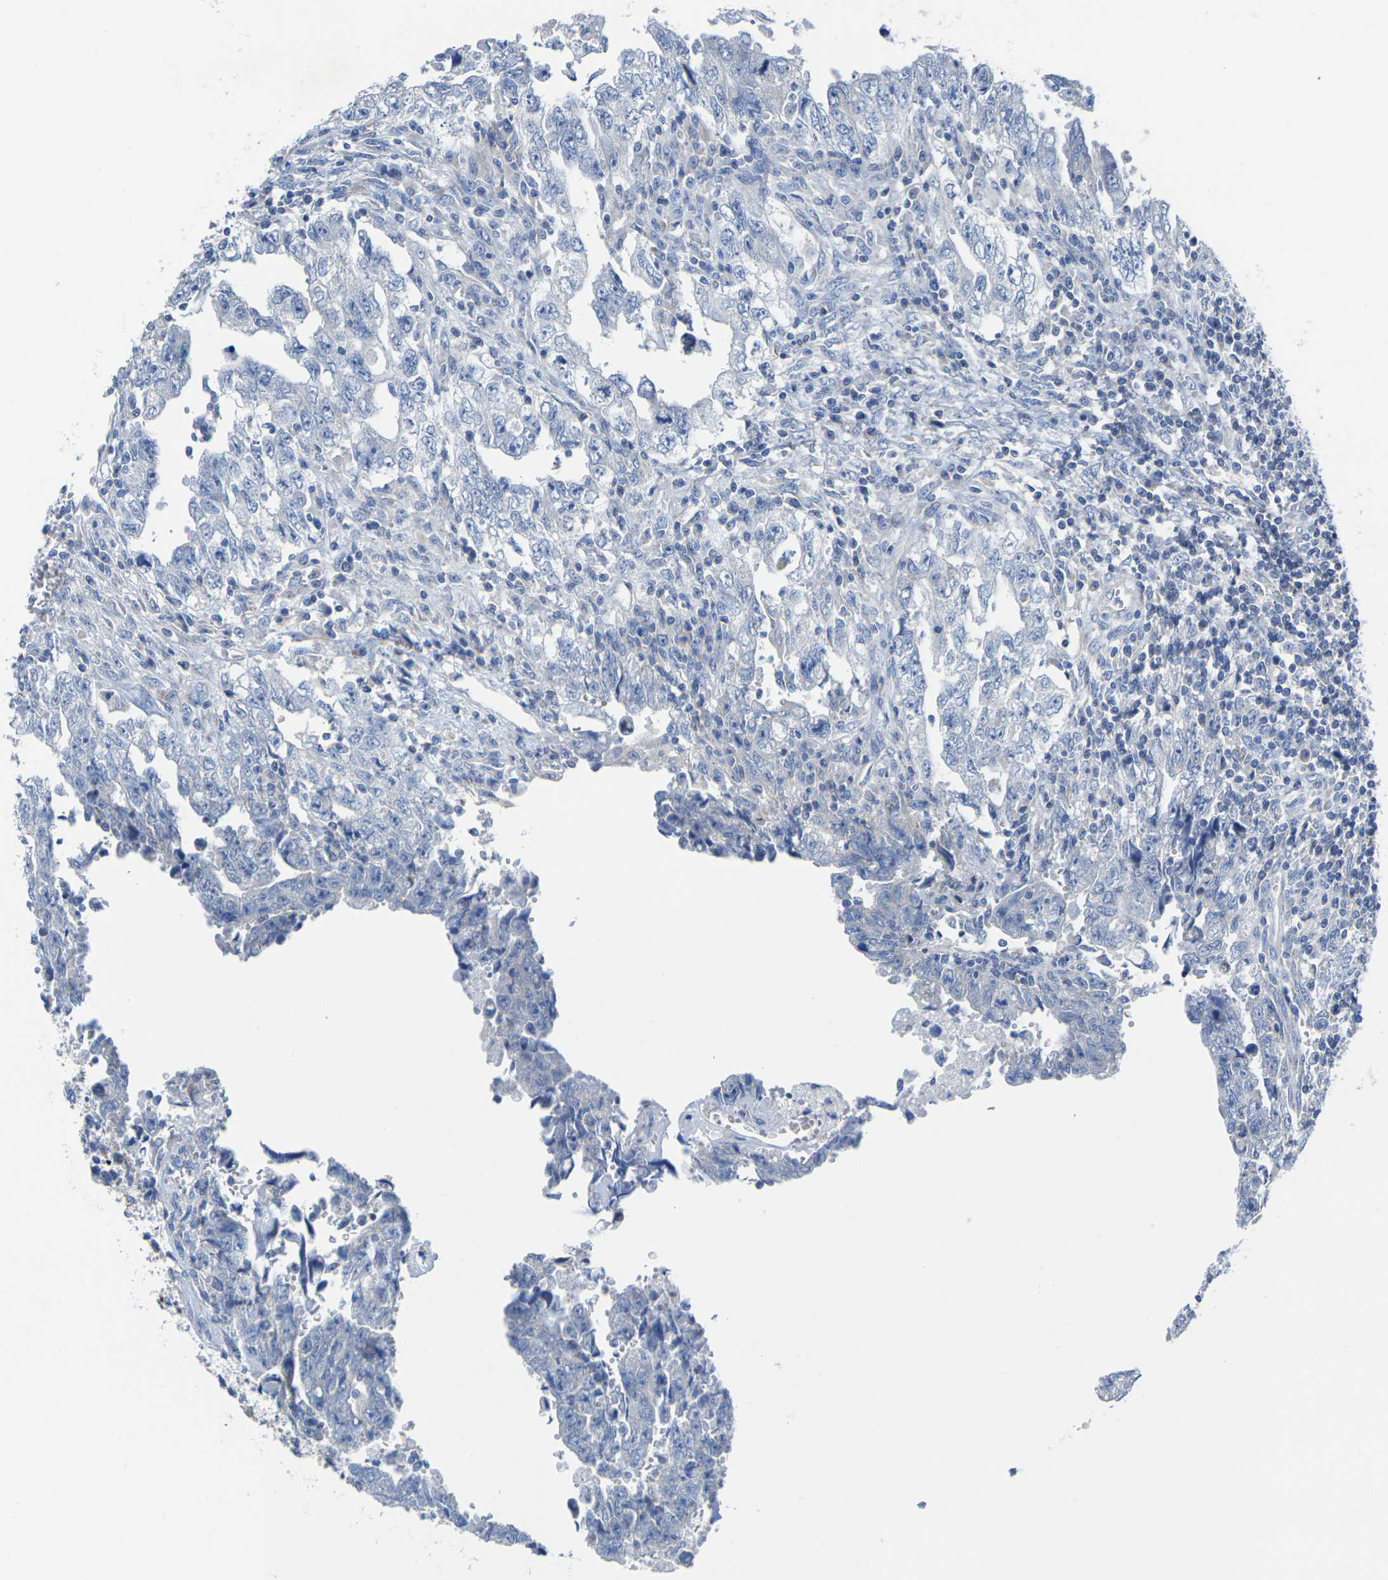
{"staining": {"intensity": "negative", "quantity": "none", "location": "none"}, "tissue": "testis cancer", "cell_type": "Tumor cells", "image_type": "cancer", "snomed": [{"axis": "morphology", "description": "Carcinoma, Embryonal, NOS"}, {"axis": "topography", "description": "Testis"}], "caption": "Tumor cells are negative for protein expression in human testis cancer (embryonal carcinoma).", "gene": "TMEM204", "patient": {"sex": "male", "age": 28}}